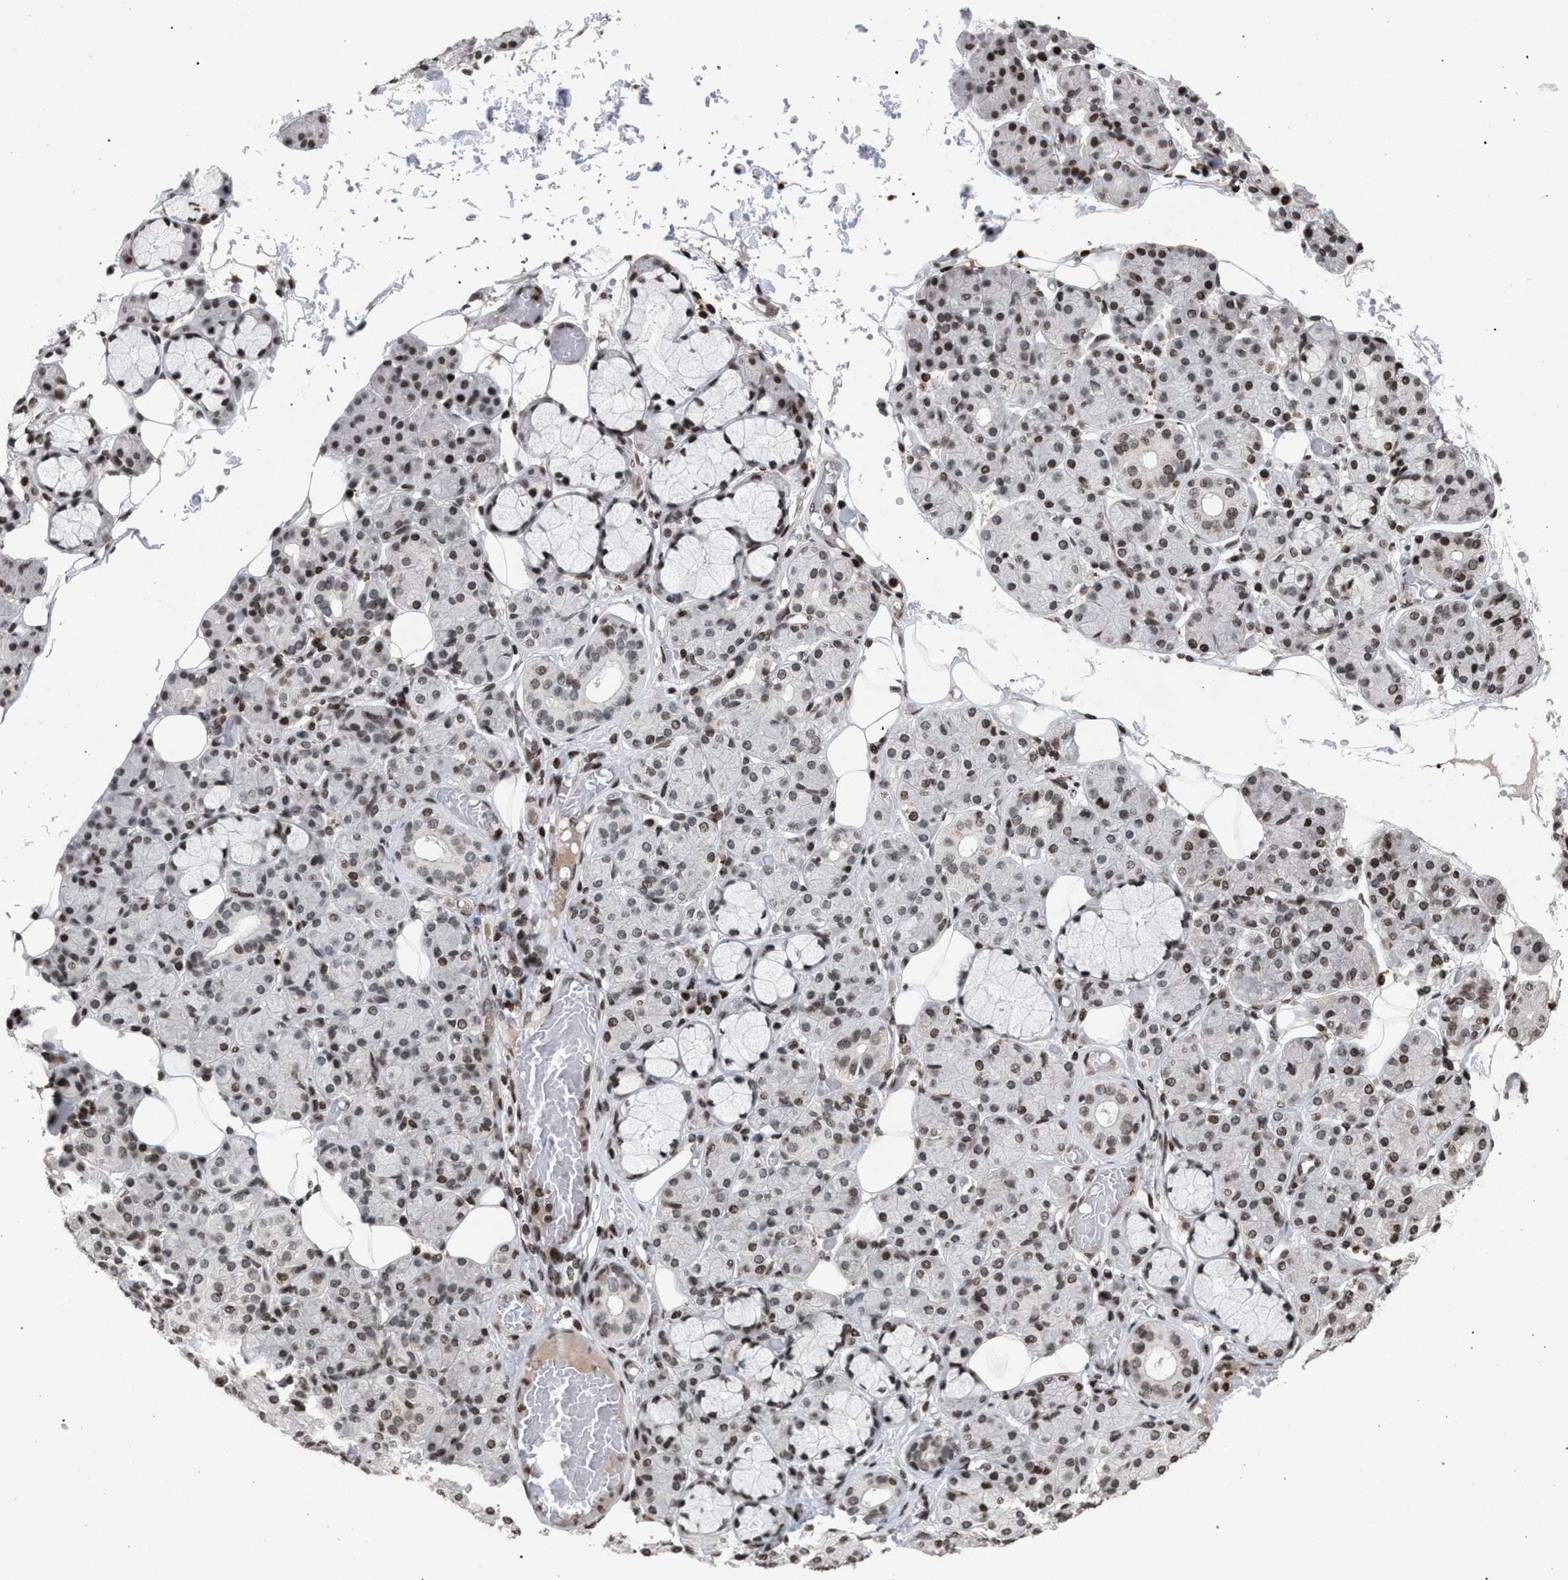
{"staining": {"intensity": "strong", "quantity": "25%-75%", "location": "nuclear"}, "tissue": "salivary gland", "cell_type": "Glandular cells", "image_type": "normal", "snomed": [{"axis": "morphology", "description": "Normal tissue, NOS"}, {"axis": "topography", "description": "Salivary gland"}], "caption": "The histopathology image shows staining of normal salivary gland, revealing strong nuclear protein positivity (brown color) within glandular cells.", "gene": "FOXD3", "patient": {"sex": "male", "age": 63}}